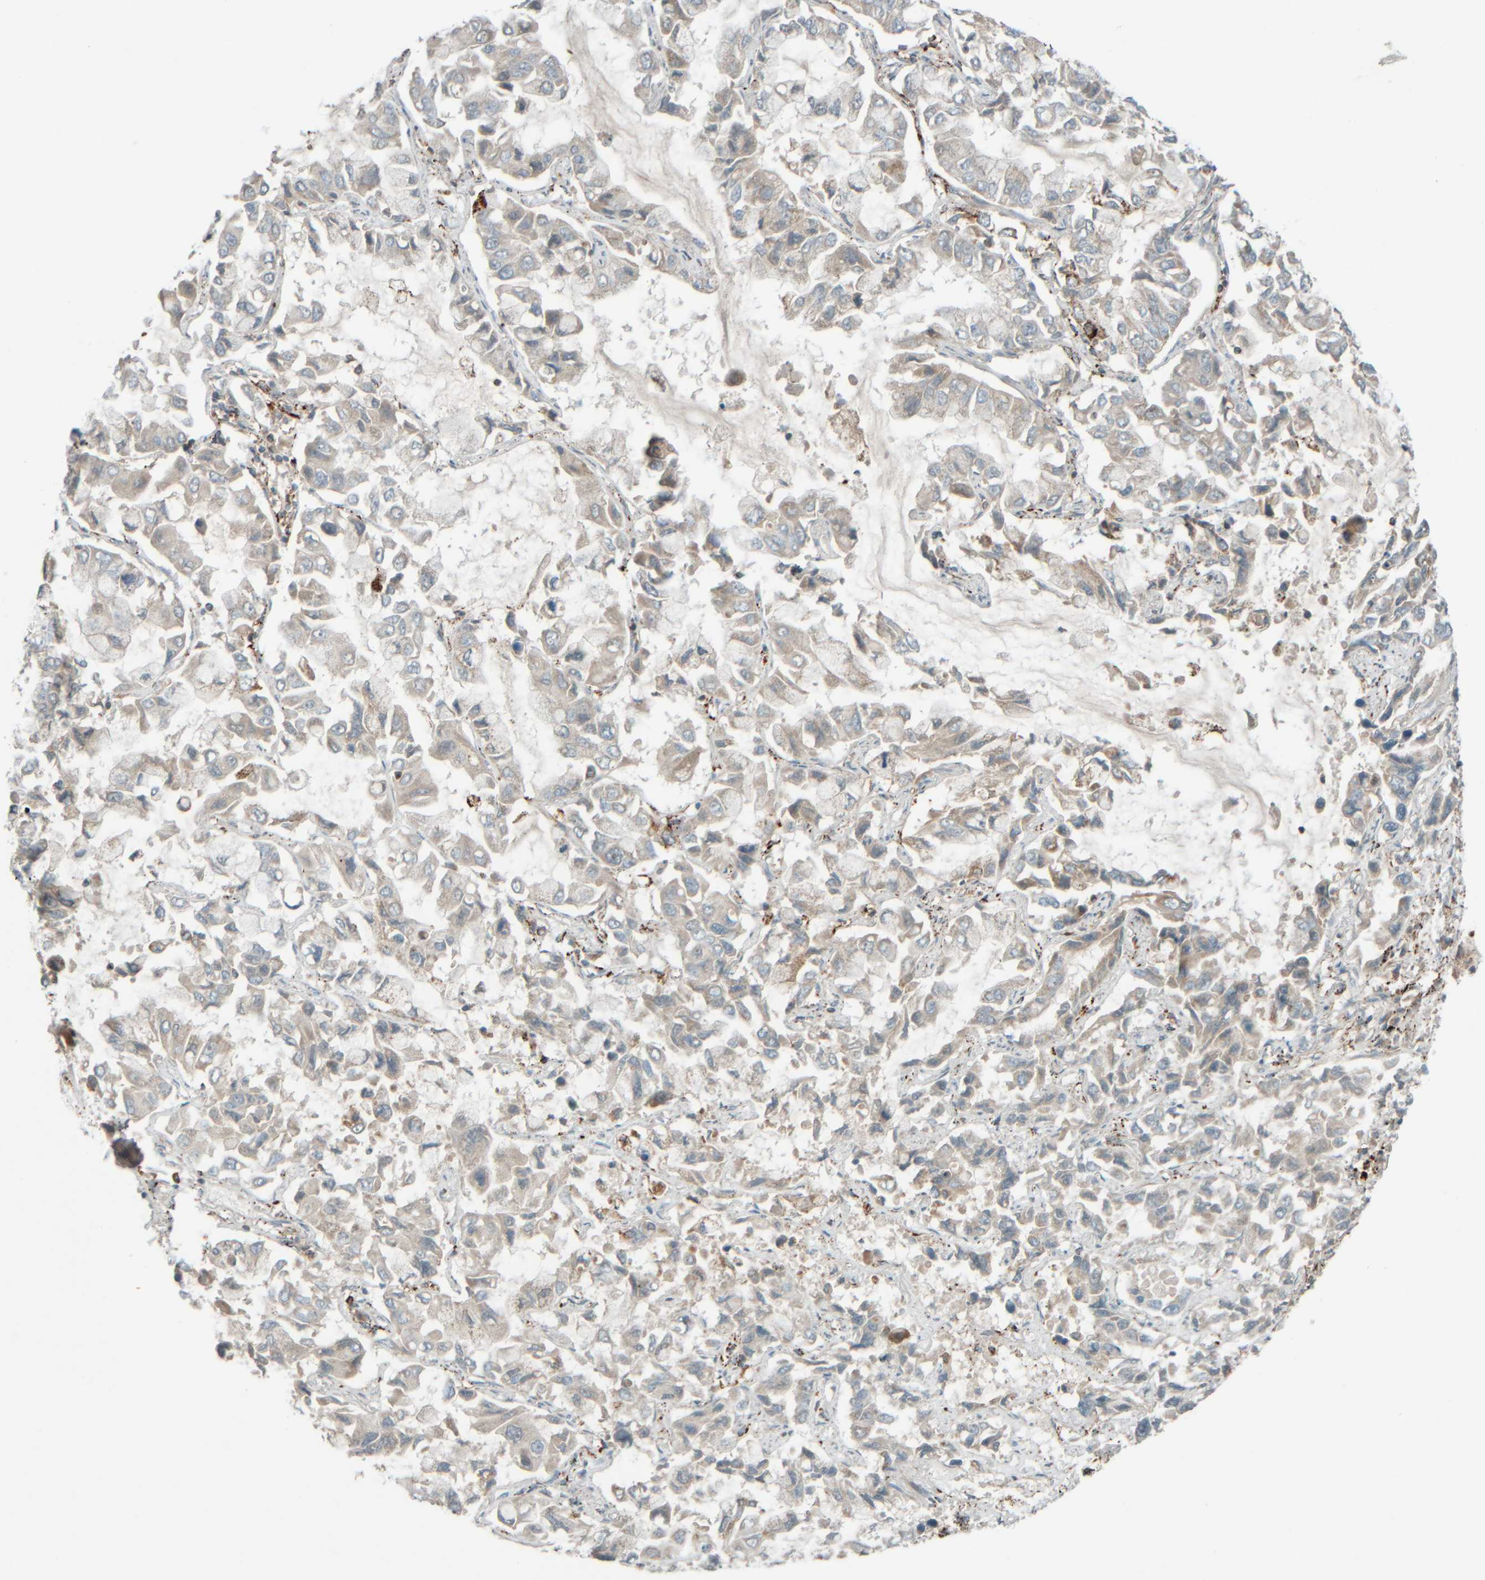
{"staining": {"intensity": "weak", "quantity": "<25%", "location": "cytoplasmic/membranous"}, "tissue": "lung cancer", "cell_type": "Tumor cells", "image_type": "cancer", "snomed": [{"axis": "morphology", "description": "Adenocarcinoma, NOS"}, {"axis": "topography", "description": "Lung"}], "caption": "Histopathology image shows no significant protein staining in tumor cells of lung cancer.", "gene": "SPAG5", "patient": {"sex": "male", "age": 64}}